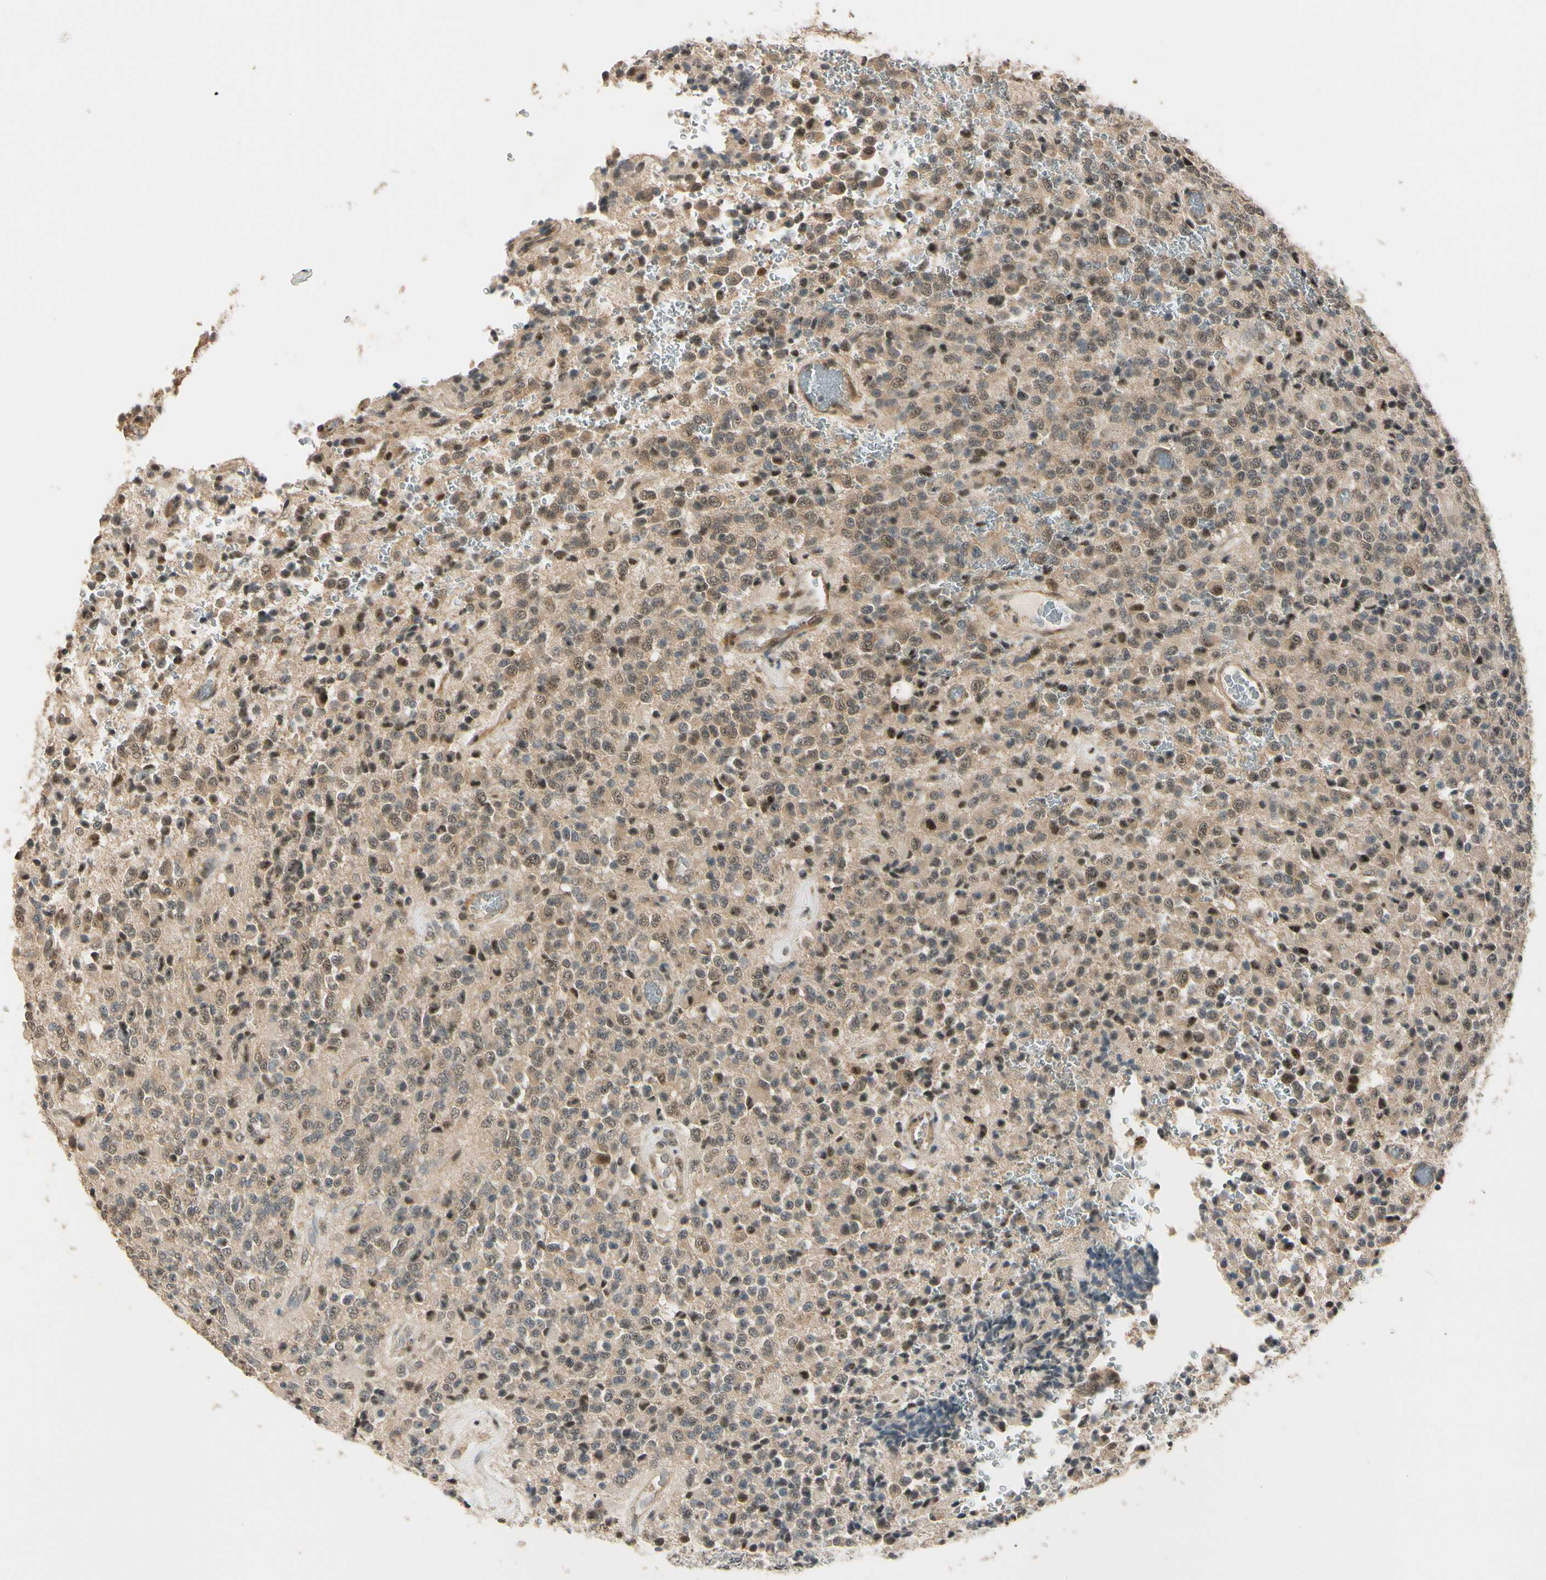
{"staining": {"intensity": "moderate", "quantity": "25%-75%", "location": "cytoplasmic/membranous,nuclear"}, "tissue": "glioma", "cell_type": "Tumor cells", "image_type": "cancer", "snomed": [{"axis": "morphology", "description": "Glioma, malignant, High grade"}, {"axis": "topography", "description": "pancreas cauda"}], "caption": "Protein expression analysis of glioma reveals moderate cytoplasmic/membranous and nuclear positivity in approximately 25%-75% of tumor cells.", "gene": "MCPH1", "patient": {"sex": "male", "age": 60}}